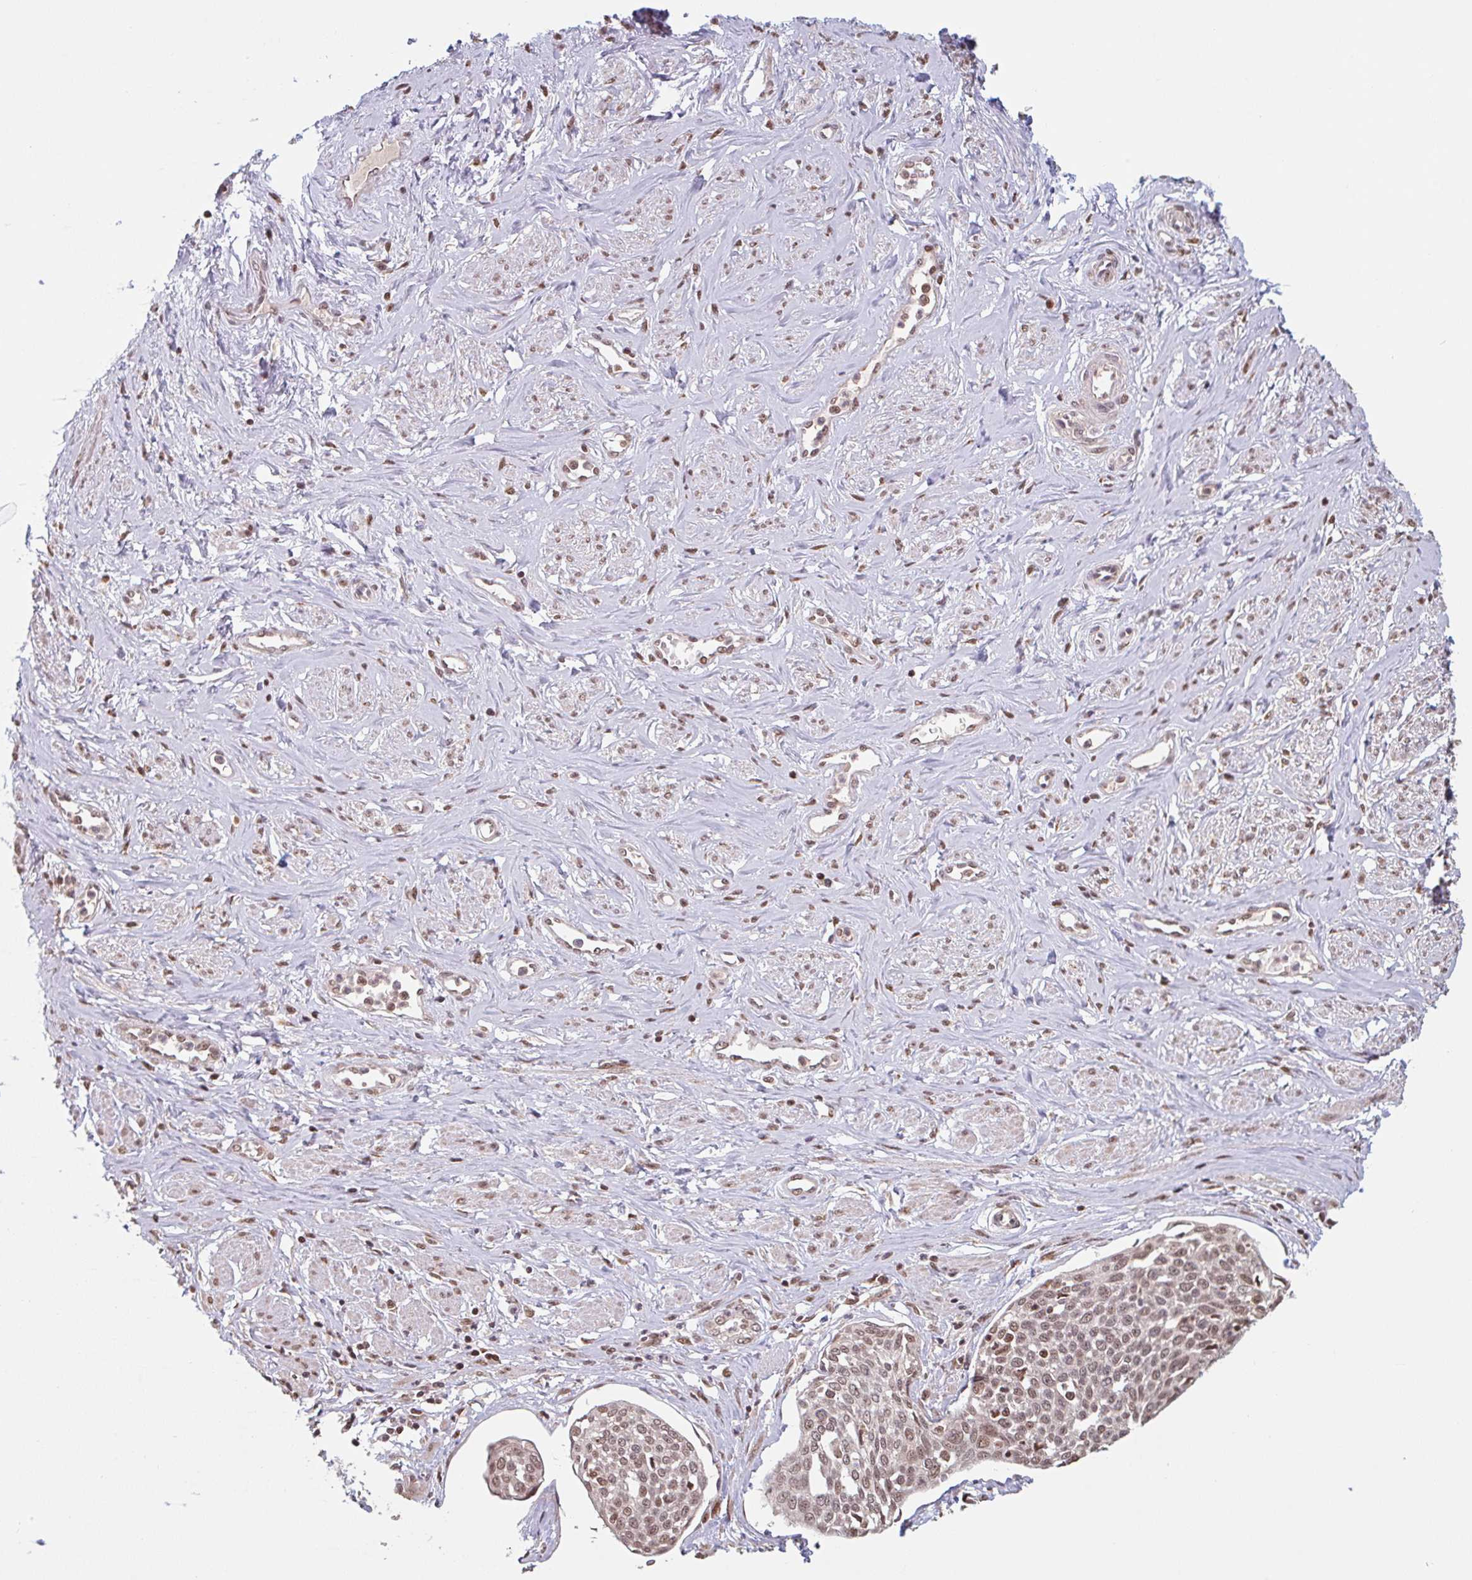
{"staining": {"intensity": "moderate", "quantity": ">75%", "location": "nuclear"}, "tissue": "cervical cancer", "cell_type": "Tumor cells", "image_type": "cancer", "snomed": [{"axis": "morphology", "description": "Squamous cell carcinoma, NOS"}, {"axis": "topography", "description": "Cervix"}], "caption": "Protein staining of squamous cell carcinoma (cervical) tissue exhibits moderate nuclear positivity in about >75% of tumor cells.", "gene": "DR1", "patient": {"sex": "female", "age": 34}}